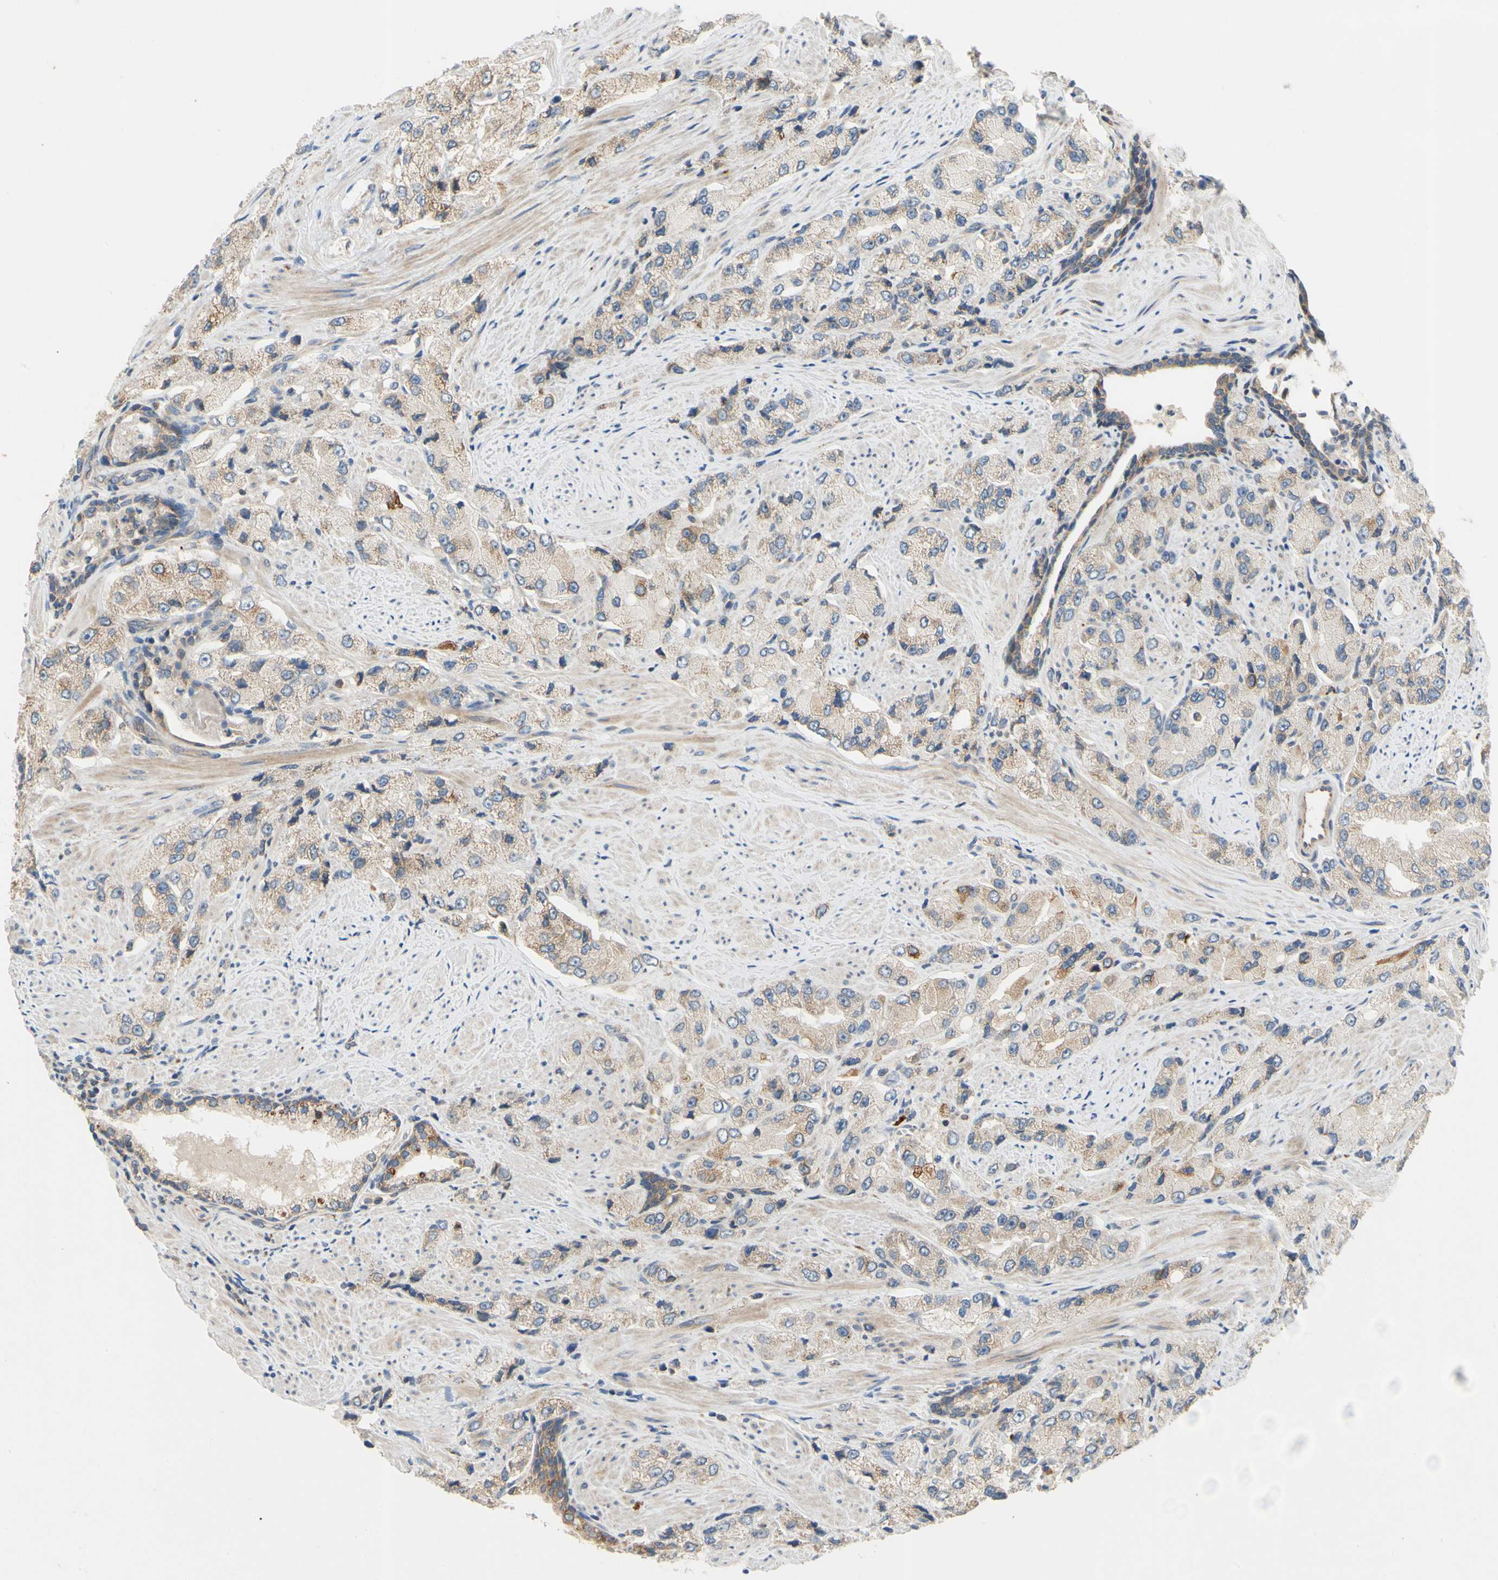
{"staining": {"intensity": "moderate", "quantity": ">75%", "location": "cytoplasmic/membranous"}, "tissue": "prostate cancer", "cell_type": "Tumor cells", "image_type": "cancer", "snomed": [{"axis": "morphology", "description": "Adenocarcinoma, High grade"}, {"axis": "topography", "description": "Prostate"}], "caption": "Immunohistochemistry image of neoplastic tissue: prostate cancer stained using immunohistochemistry displays medium levels of moderate protein expression localized specifically in the cytoplasmic/membranous of tumor cells, appearing as a cytoplasmic/membranous brown color.", "gene": "KLHDC8B", "patient": {"sex": "male", "age": 58}}